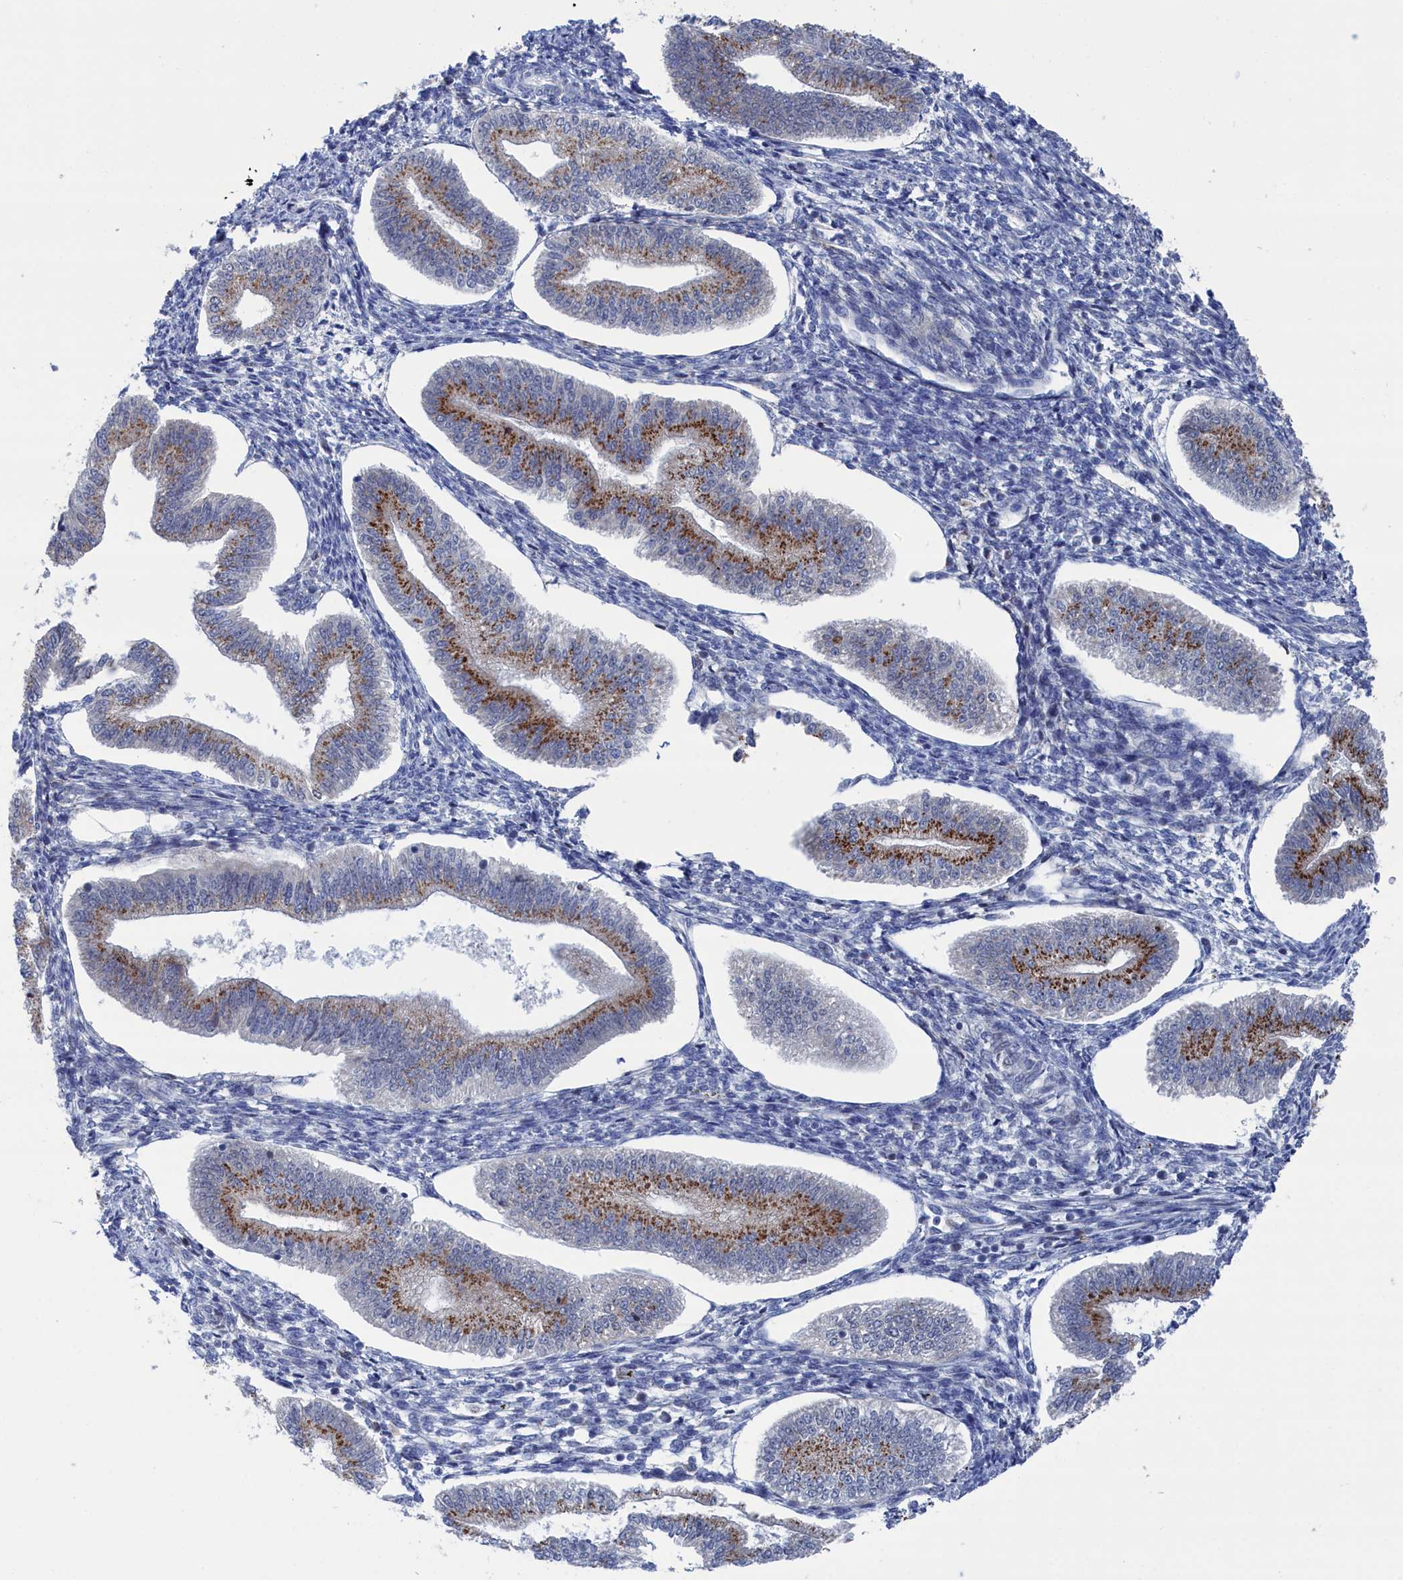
{"staining": {"intensity": "negative", "quantity": "none", "location": "none"}, "tissue": "endometrium", "cell_type": "Cells in endometrial stroma", "image_type": "normal", "snomed": [{"axis": "morphology", "description": "Normal tissue, NOS"}, {"axis": "topography", "description": "Endometrium"}], "caption": "The micrograph exhibits no staining of cells in endometrial stroma in normal endometrium.", "gene": "IRX1", "patient": {"sex": "female", "age": 34}}